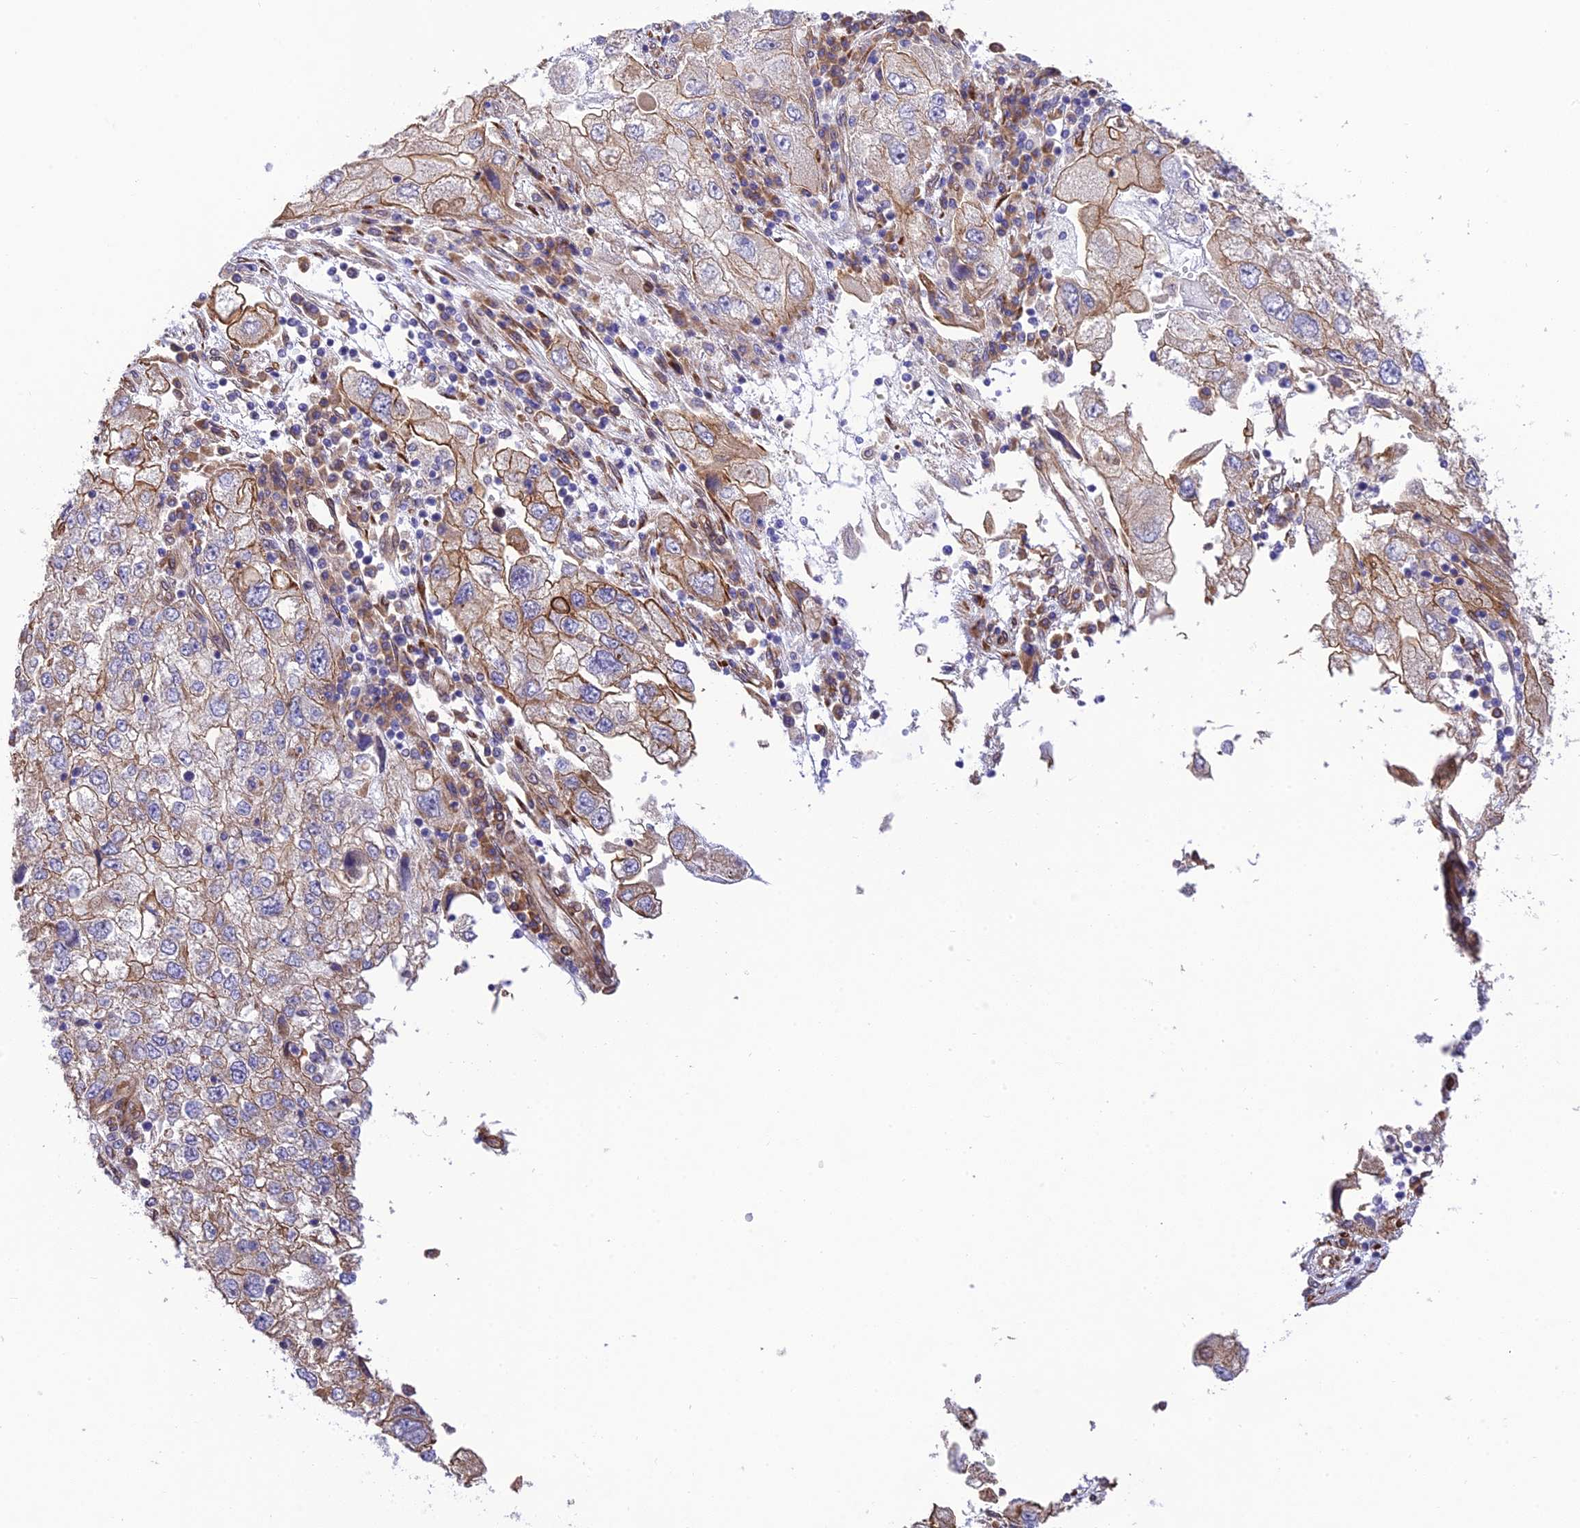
{"staining": {"intensity": "moderate", "quantity": "<25%", "location": "cytoplasmic/membranous"}, "tissue": "endometrial cancer", "cell_type": "Tumor cells", "image_type": "cancer", "snomed": [{"axis": "morphology", "description": "Adenocarcinoma, NOS"}, {"axis": "topography", "description": "Endometrium"}], "caption": "Endometrial cancer (adenocarcinoma) stained for a protein reveals moderate cytoplasmic/membranous positivity in tumor cells.", "gene": "EXOC3L4", "patient": {"sex": "female", "age": 49}}